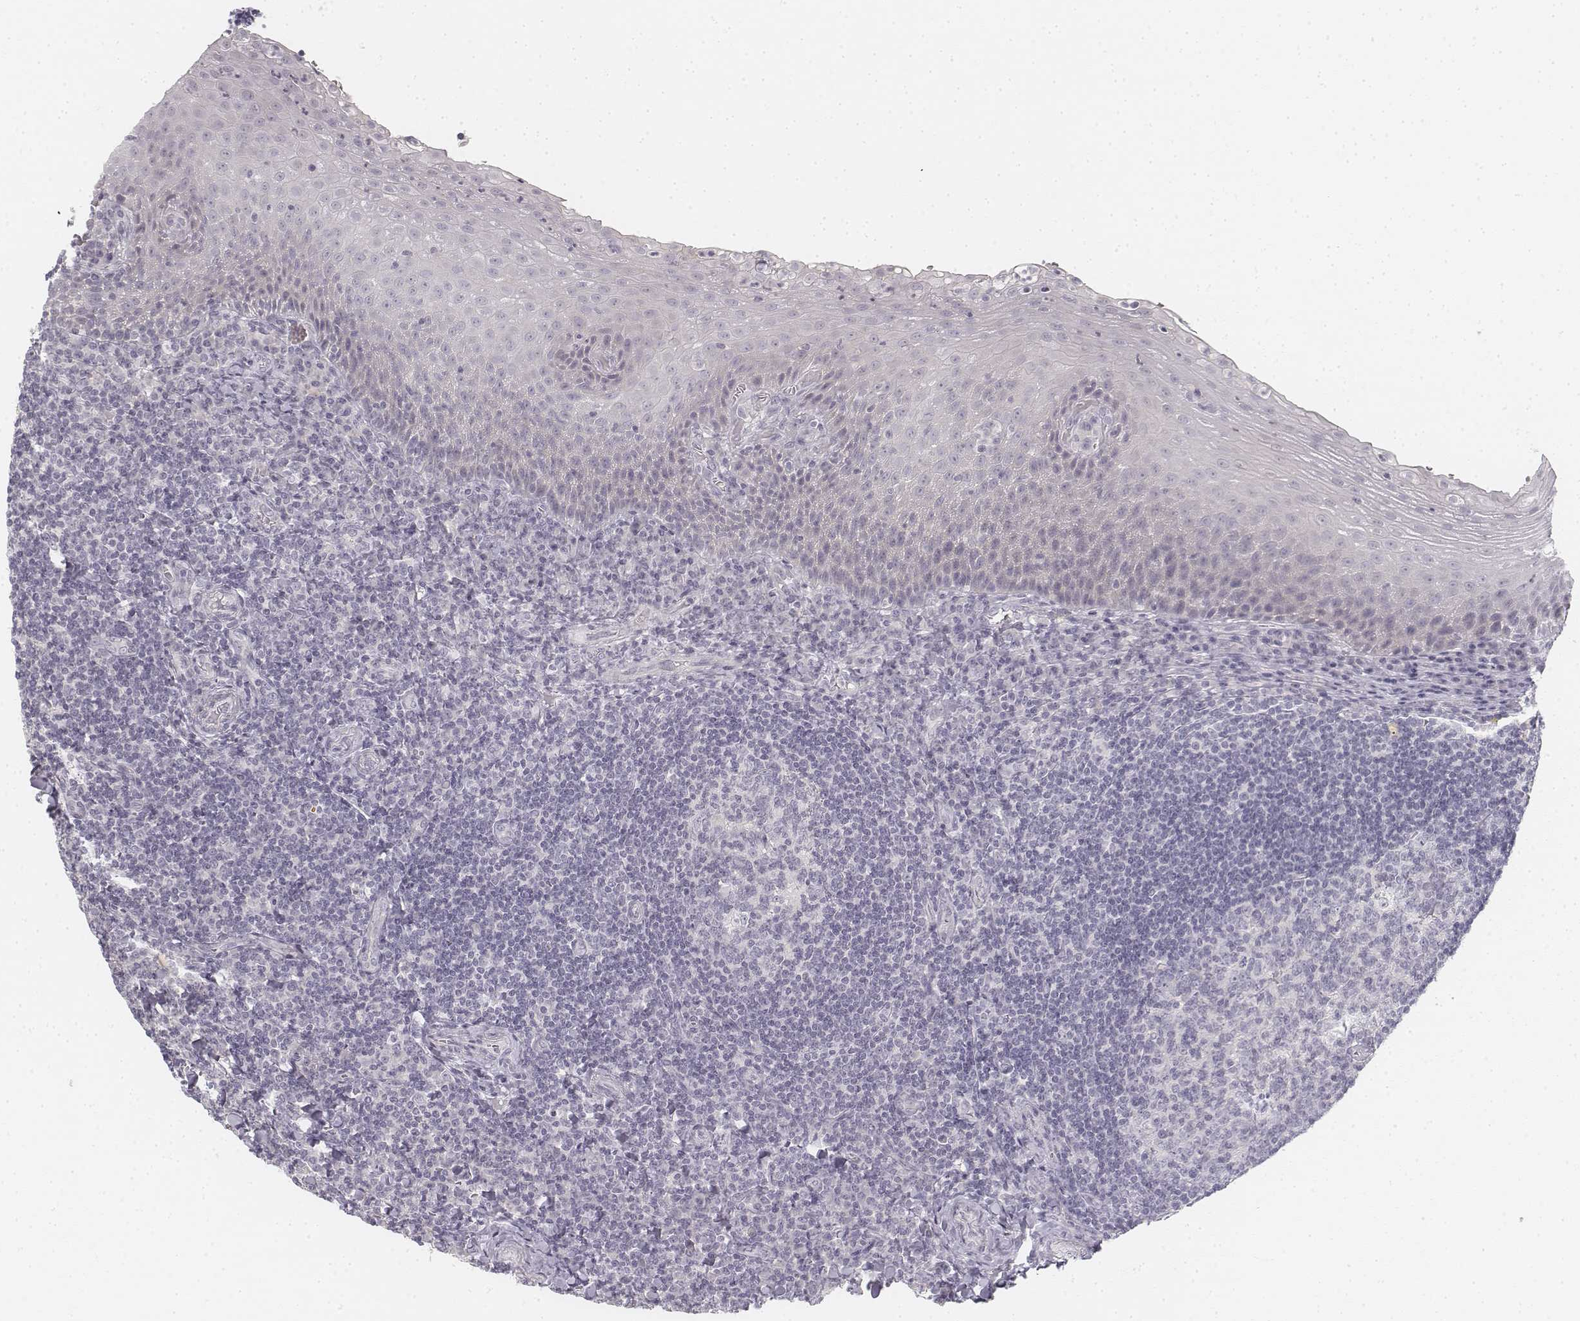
{"staining": {"intensity": "negative", "quantity": "none", "location": "none"}, "tissue": "tonsil", "cell_type": "Germinal center cells", "image_type": "normal", "snomed": [{"axis": "morphology", "description": "Normal tissue, NOS"}, {"axis": "morphology", "description": "Inflammation, NOS"}, {"axis": "topography", "description": "Tonsil"}], "caption": "DAB immunohistochemical staining of normal human tonsil demonstrates no significant positivity in germinal center cells. (DAB immunohistochemistry (IHC), high magnification).", "gene": "DSG4", "patient": {"sex": "female", "age": 31}}